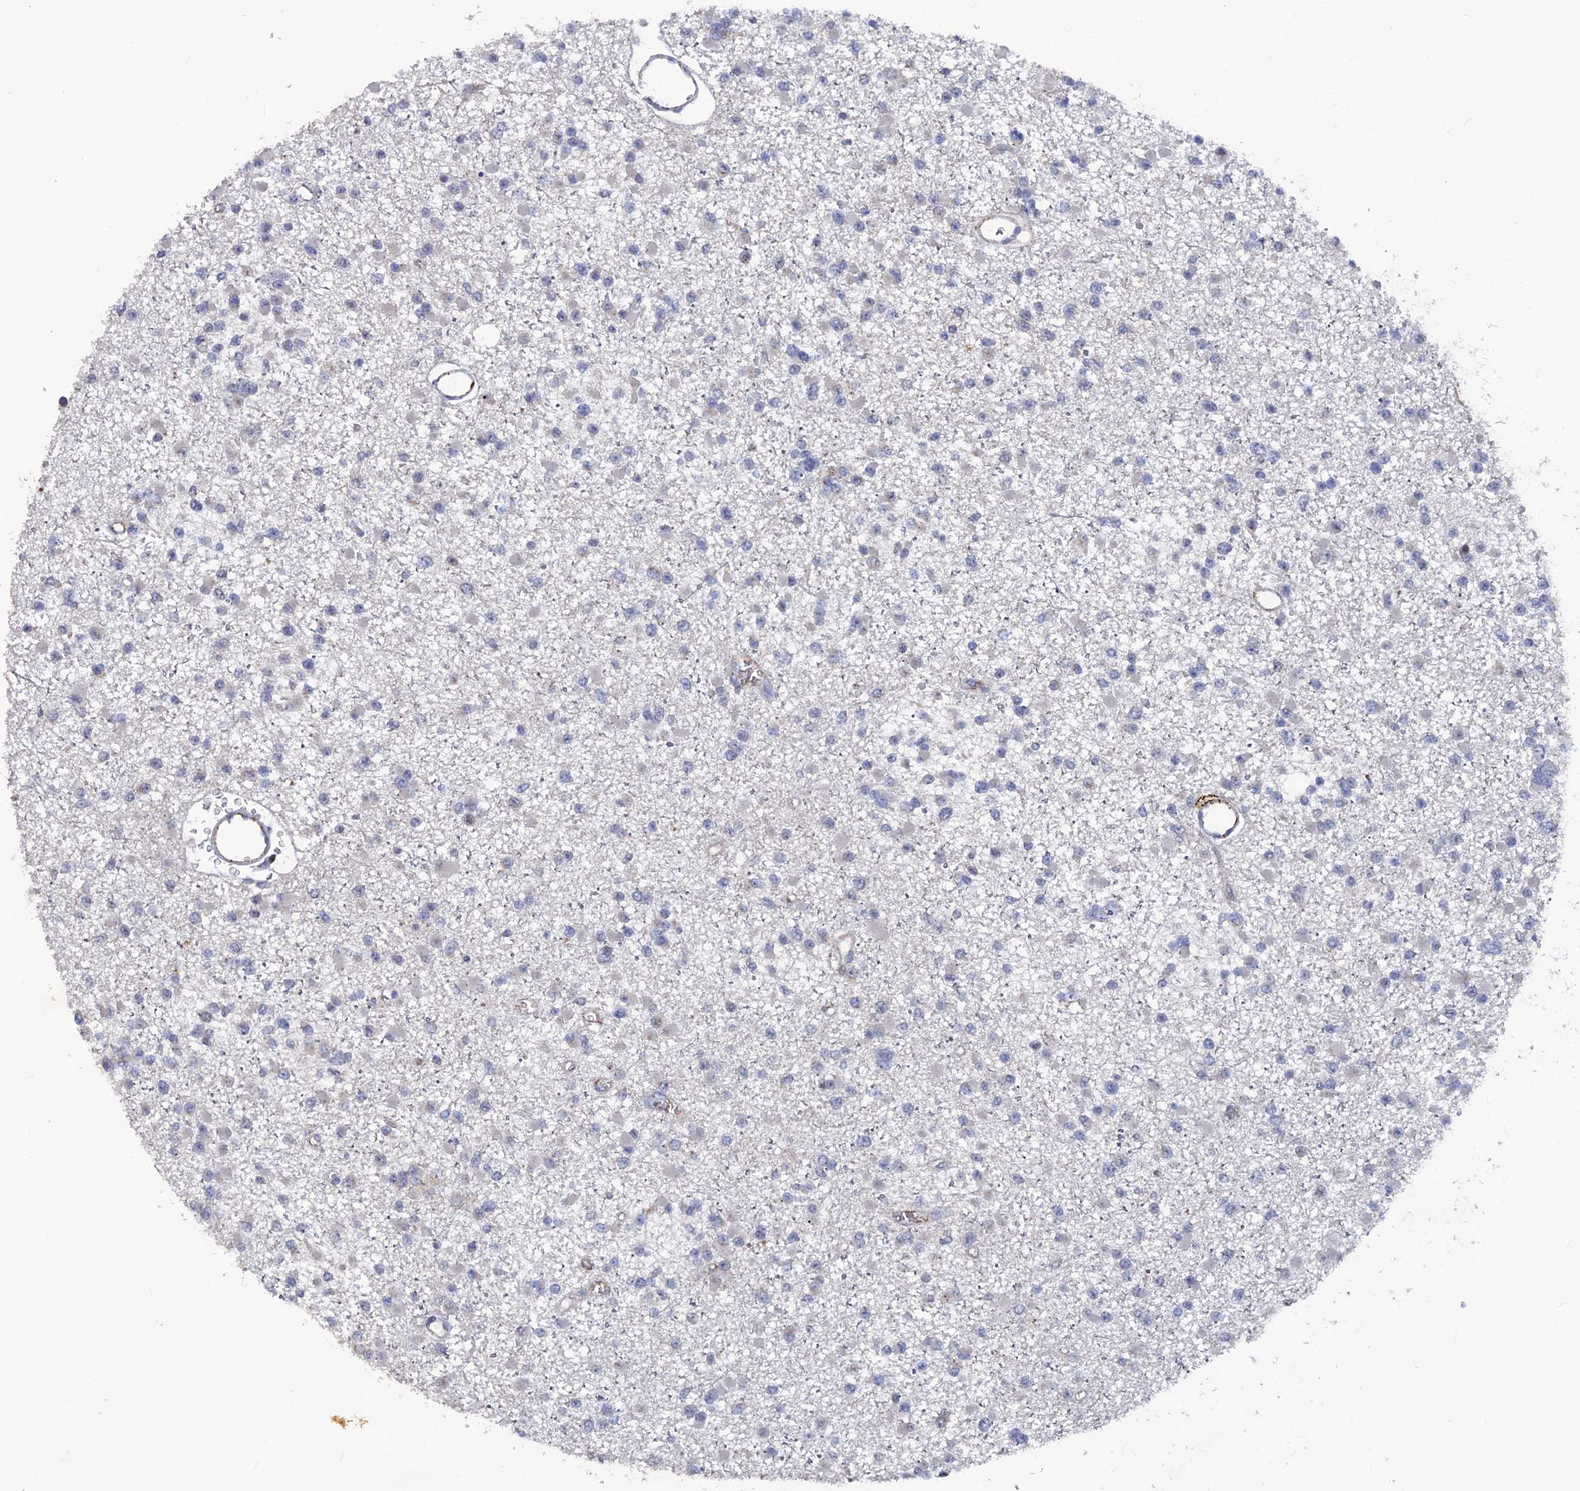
{"staining": {"intensity": "negative", "quantity": "none", "location": "none"}, "tissue": "glioma", "cell_type": "Tumor cells", "image_type": "cancer", "snomed": [{"axis": "morphology", "description": "Glioma, malignant, Low grade"}, {"axis": "topography", "description": "Brain"}], "caption": "Protein analysis of malignant glioma (low-grade) reveals no significant staining in tumor cells. The staining is performed using DAB brown chromogen with nuclei counter-stained in using hematoxylin.", "gene": "SH3D21", "patient": {"sex": "female", "age": 22}}